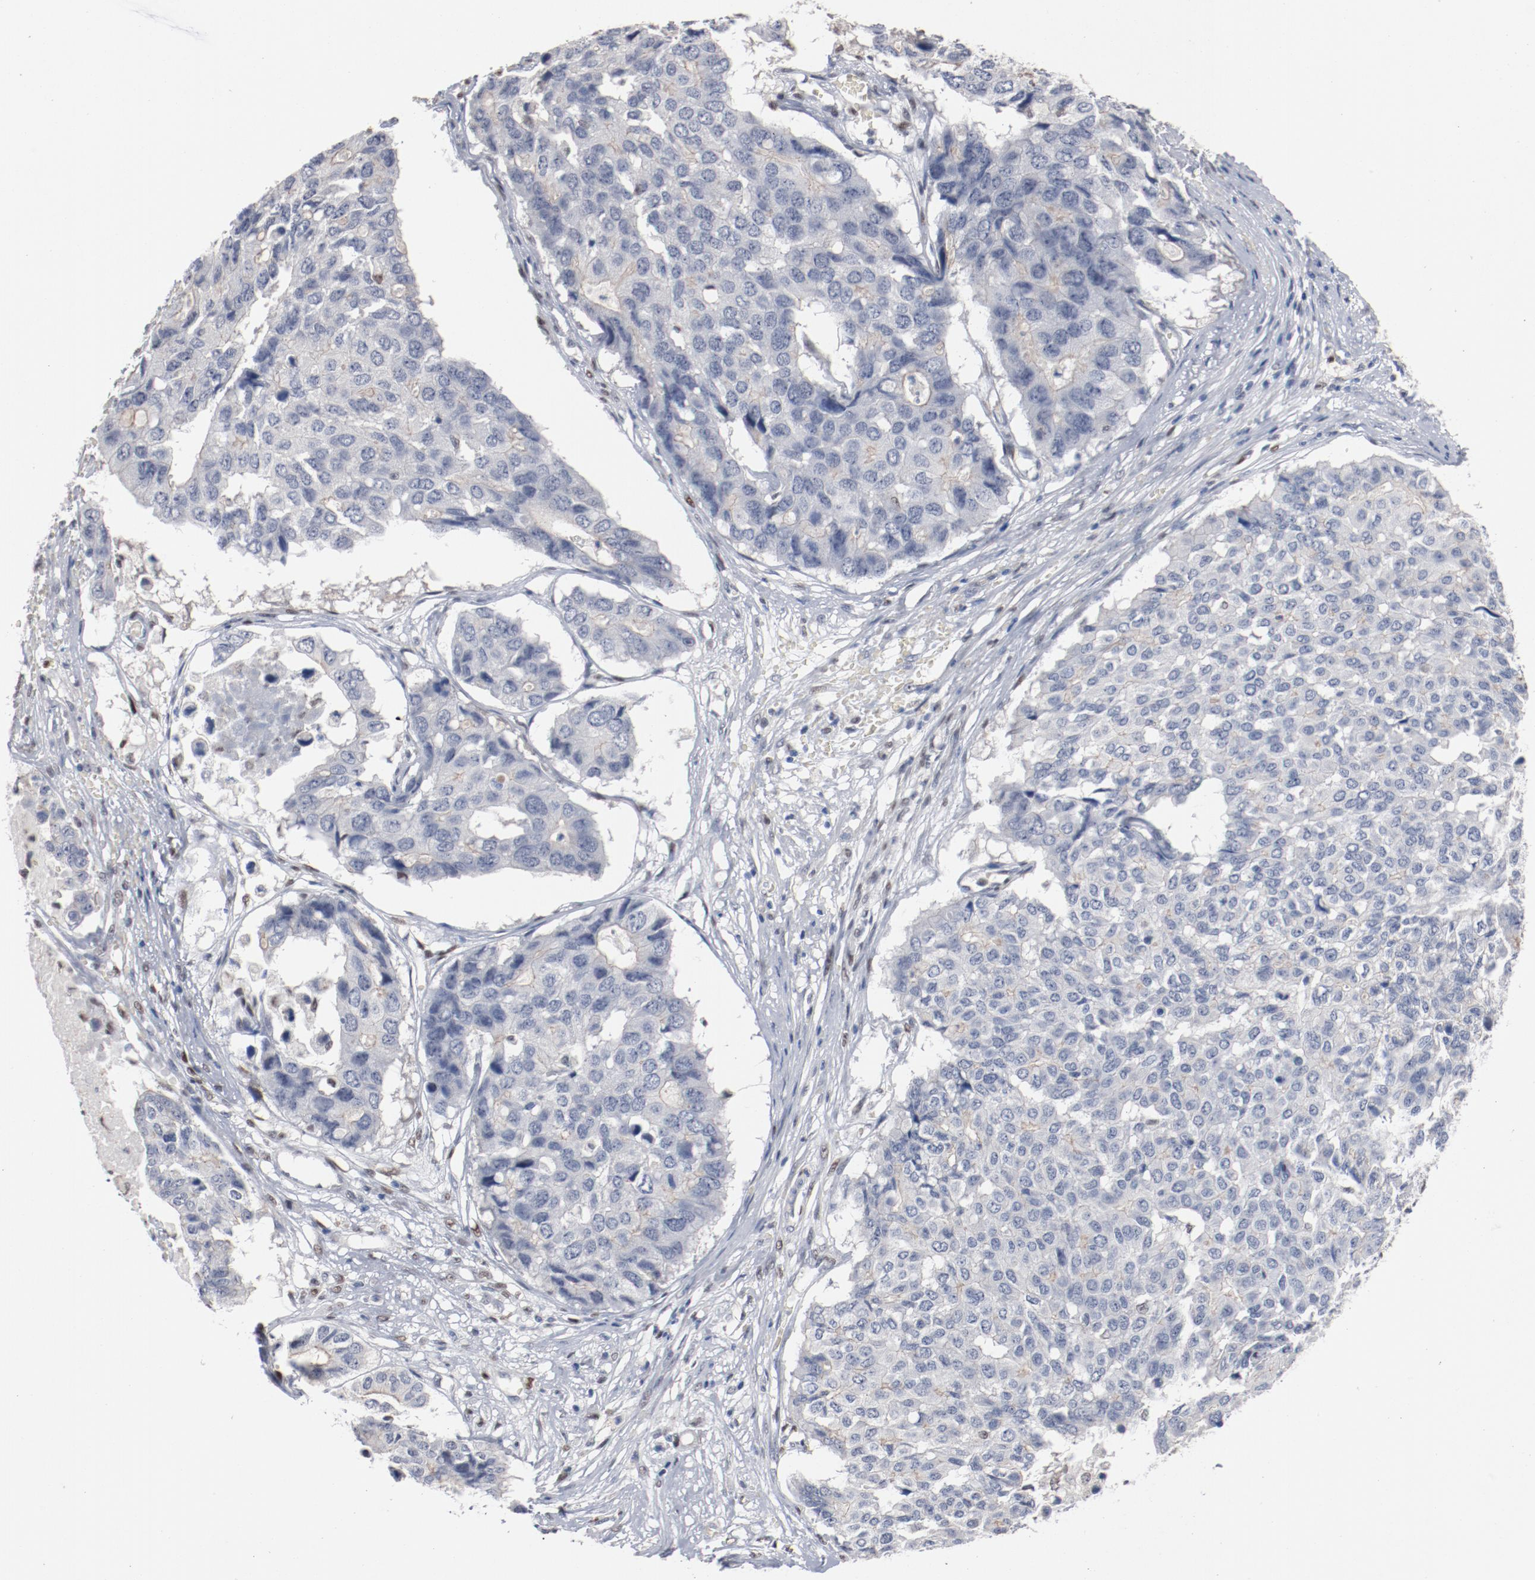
{"staining": {"intensity": "negative", "quantity": "none", "location": "none"}, "tissue": "pancreatic cancer", "cell_type": "Tumor cells", "image_type": "cancer", "snomed": [{"axis": "morphology", "description": "Adenocarcinoma, NOS"}, {"axis": "topography", "description": "Pancreas"}], "caption": "The histopathology image reveals no significant staining in tumor cells of adenocarcinoma (pancreatic).", "gene": "ZEB2", "patient": {"sex": "male", "age": 50}}